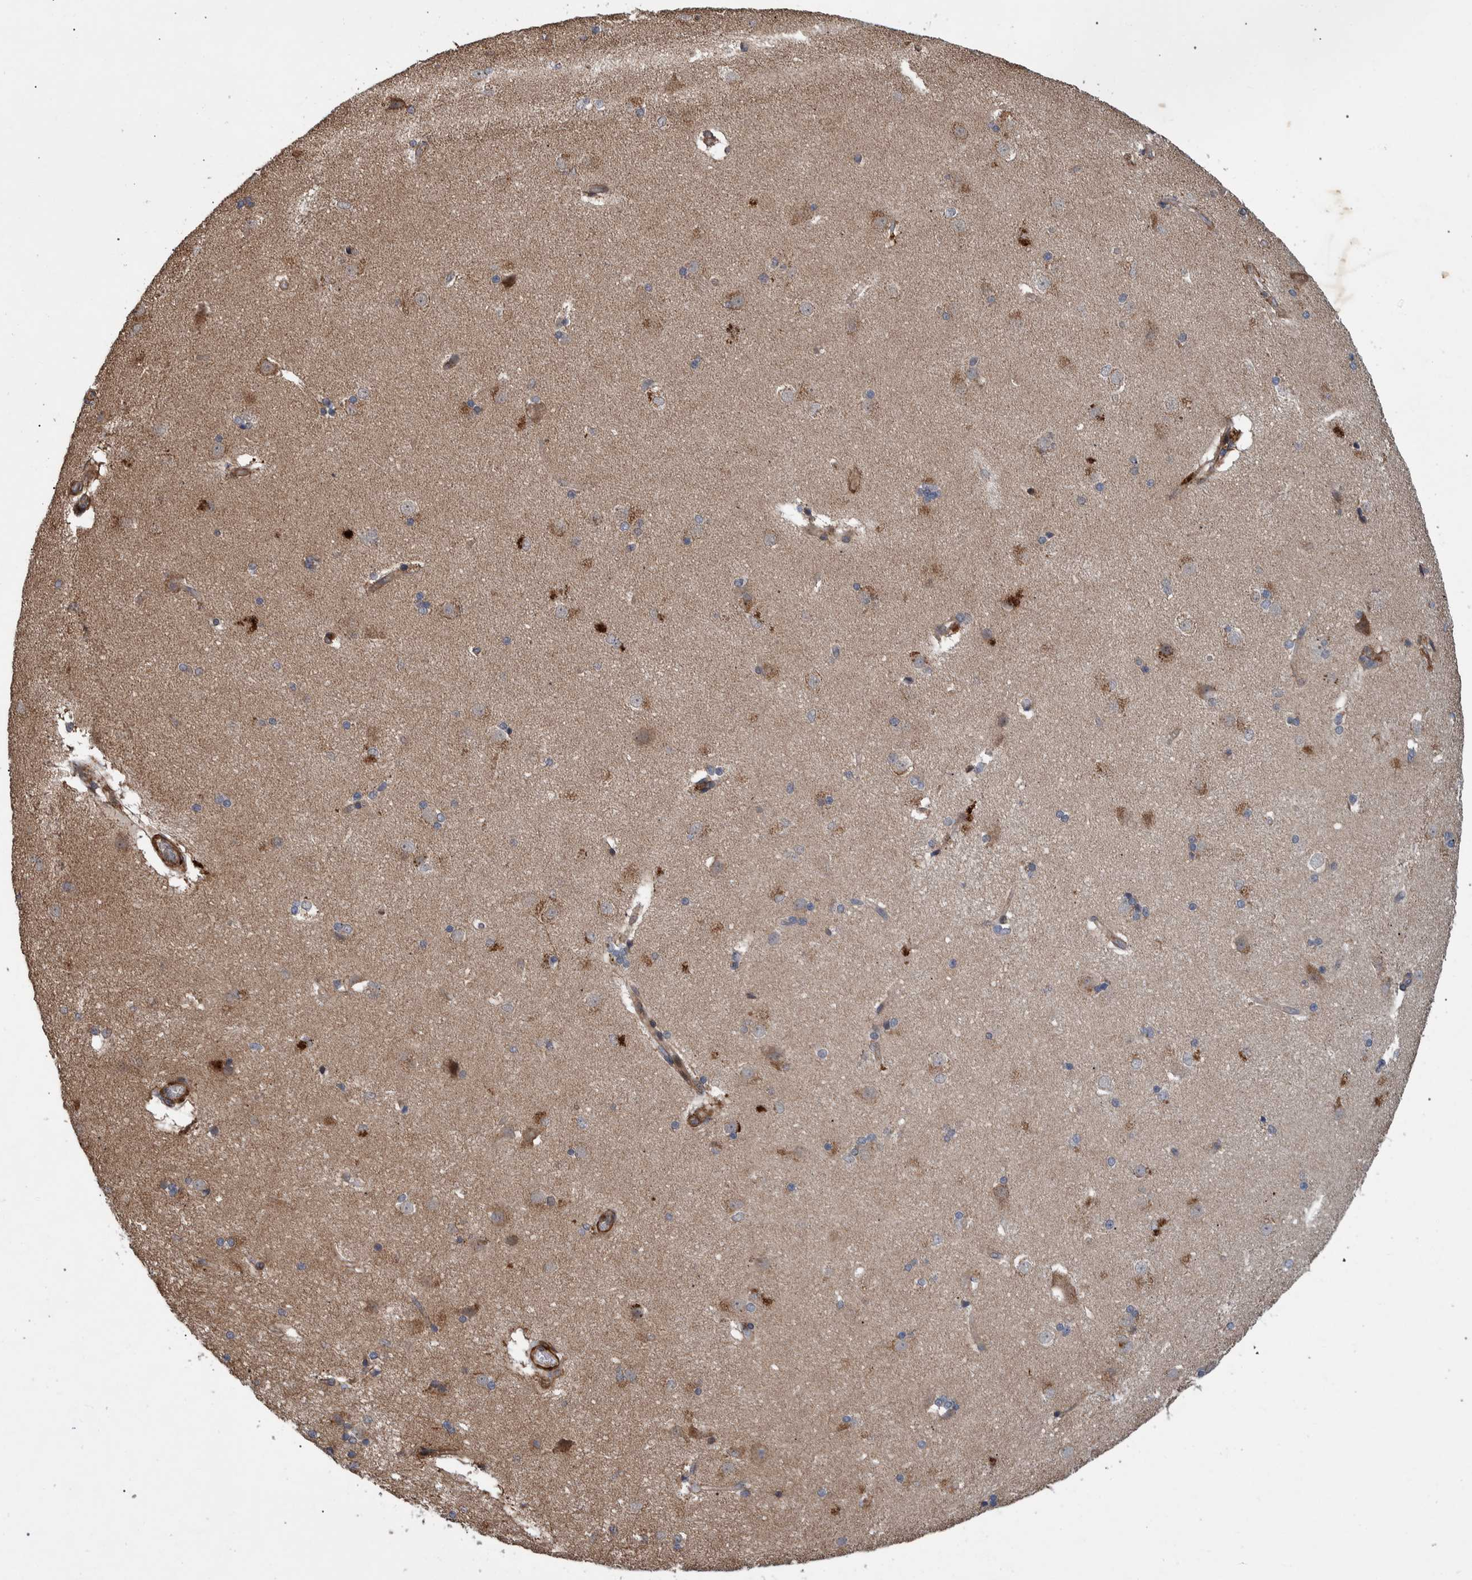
{"staining": {"intensity": "weak", "quantity": "<25%", "location": "cytoplasmic/membranous"}, "tissue": "caudate", "cell_type": "Glial cells", "image_type": "normal", "snomed": [{"axis": "morphology", "description": "Normal tissue, NOS"}, {"axis": "topography", "description": "Lateral ventricle wall"}], "caption": "There is no significant positivity in glial cells of caudate. Brightfield microscopy of immunohistochemistry (IHC) stained with DAB (3,3'-diaminobenzidine) (brown) and hematoxylin (blue), captured at high magnification.", "gene": "B3GNTL1", "patient": {"sex": "female", "age": 19}}